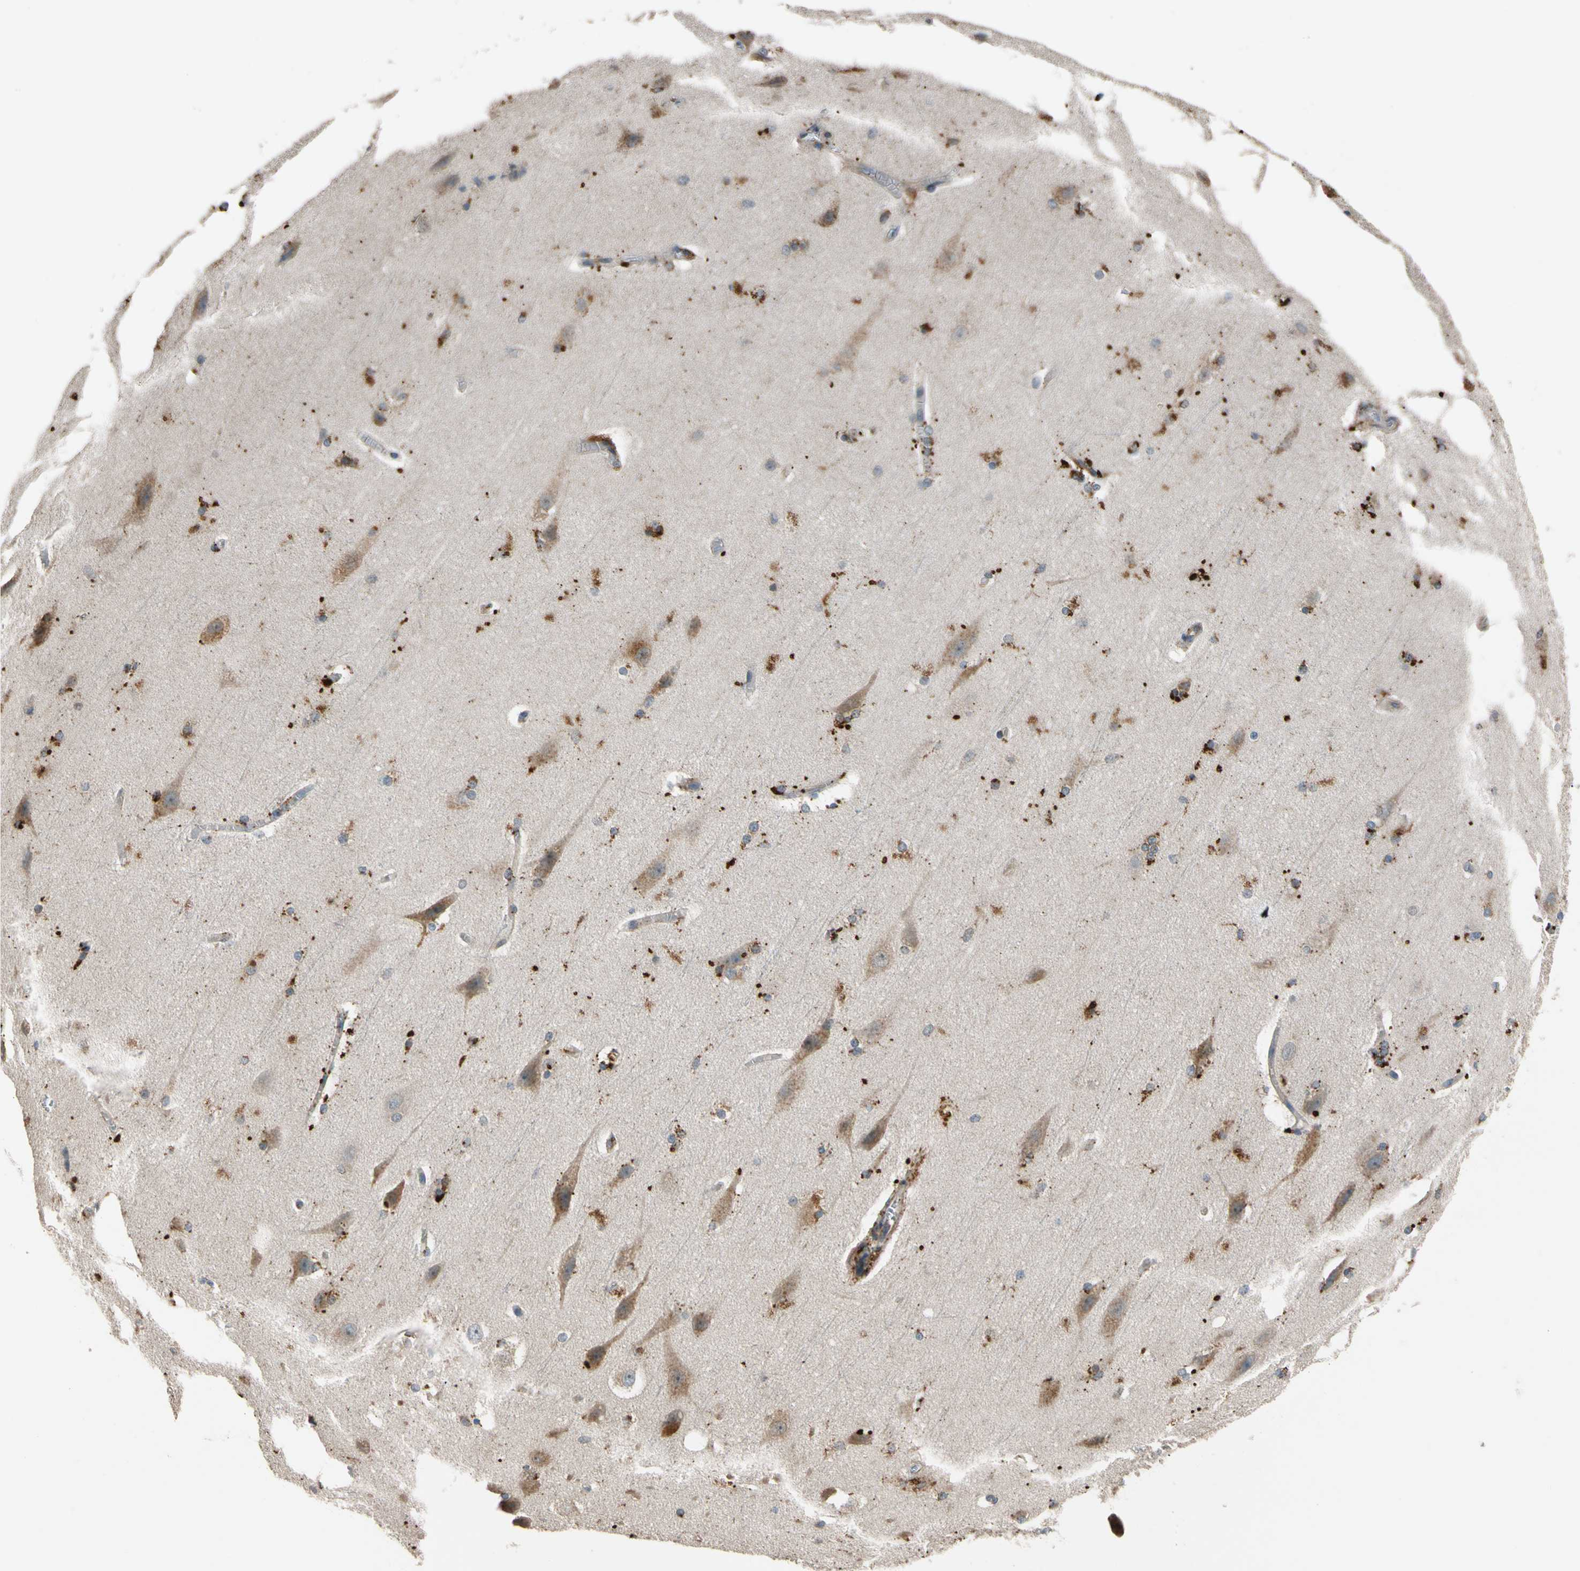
{"staining": {"intensity": "negative", "quantity": "none", "location": "none"}, "tissue": "cerebral cortex", "cell_type": "Endothelial cells", "image_type": "normal", "snomed": [{"axis": "morphology", "description": "Normal tissue, NOS"}, {"axis": "topography", "description": "Cerebral cortex"}, {"axis": "topography", "description": "Hippocampus"}], "caption": "IHC histopathology image of unremarkable cerebral cortex: human cerebral cortex stained with DAB (3,3'-diaminobenzidine) displays no significant protein positivity in endothelial cells. The staining is performed using DAB (3,3'-diaminobenzidine) brown chromogen with nuclei counter-stained in using hematoxylin.", "gene": "GM2A", "patient": {"sex": "female", "age": 19}}